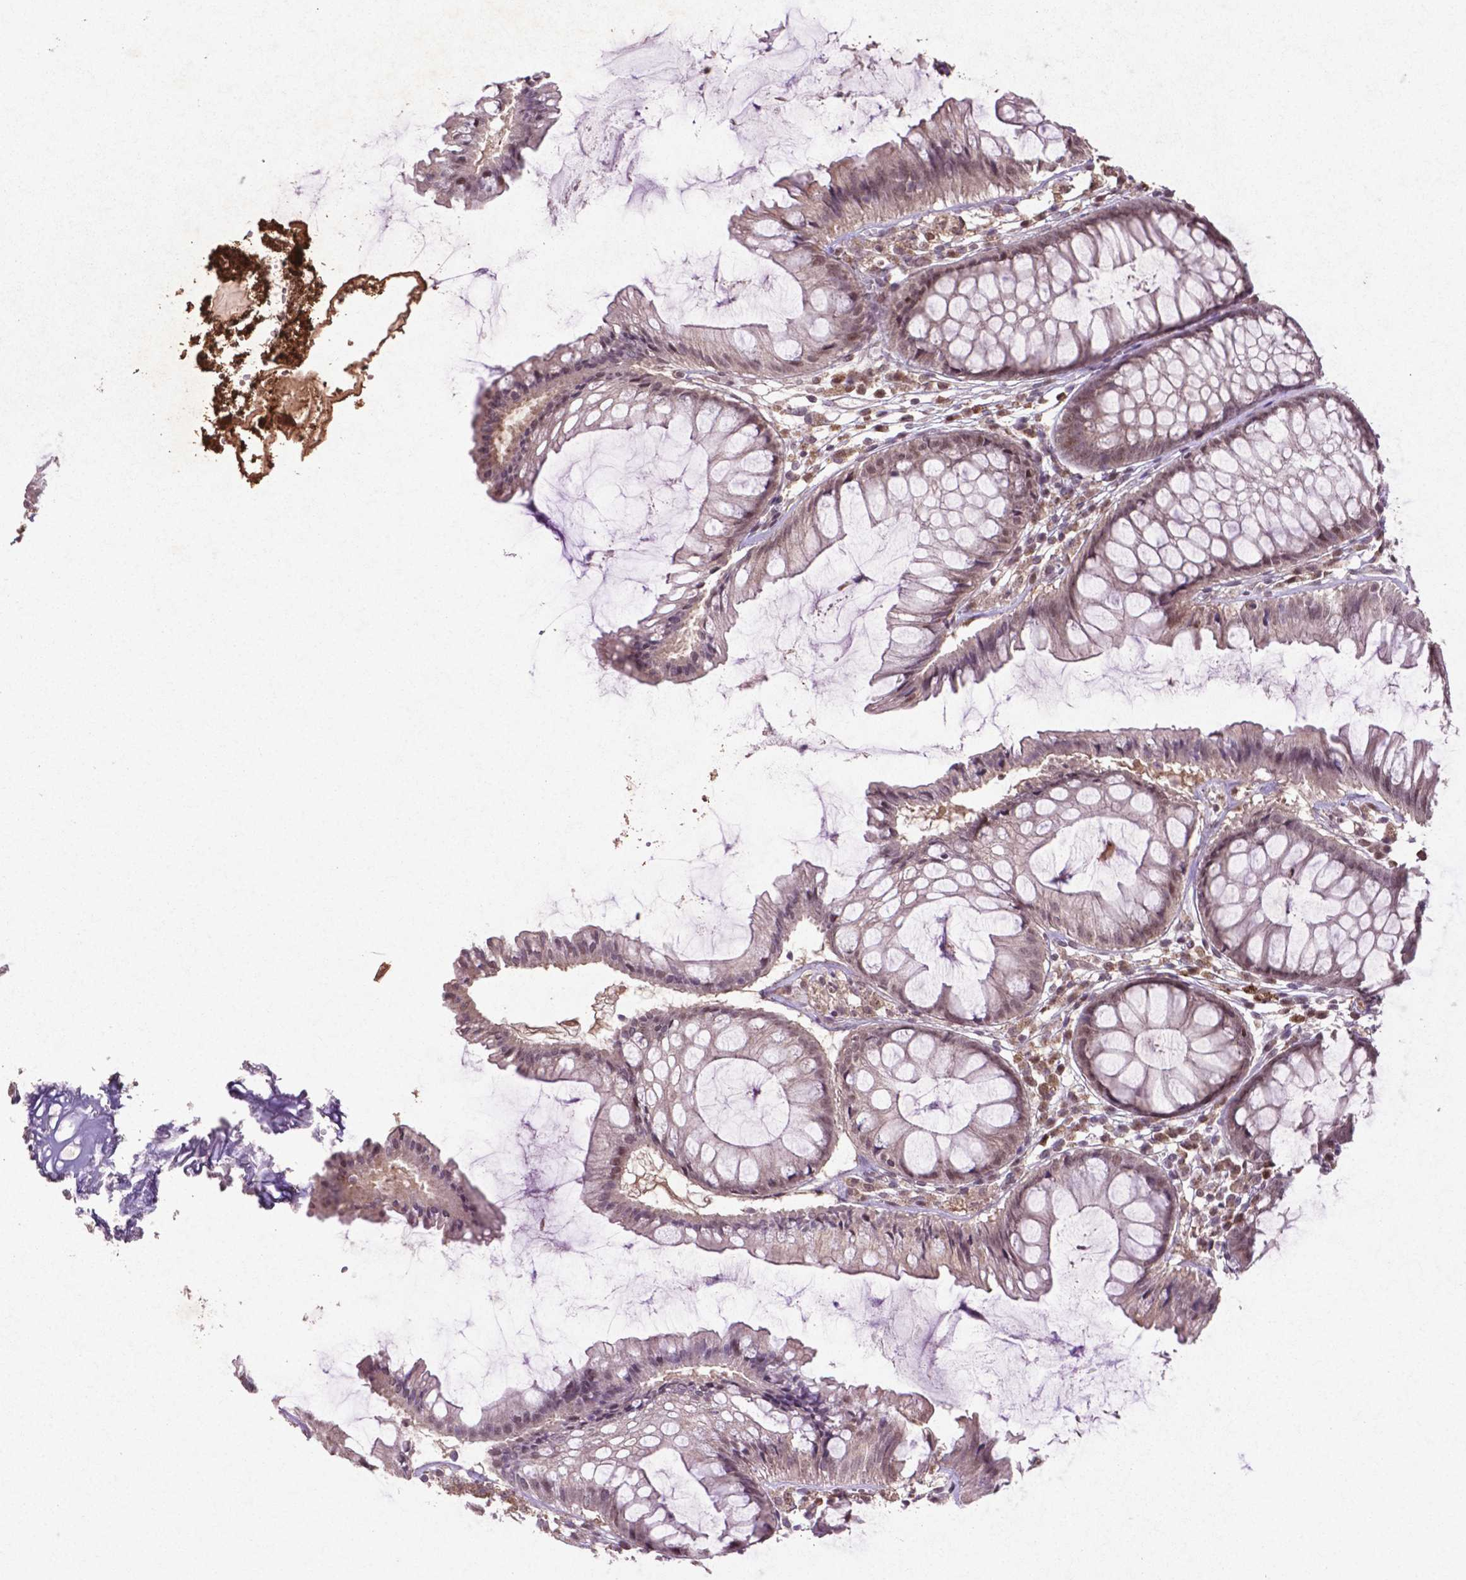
{"staining": {"intensity": "weak", "quantity": "<25%", "location": "cytoplasmic/membranous"}, "tissue": "colon", "cell_type": "Endothelial cells", "image_type": "normal", "snomed": [{"axis": "morphology", "description": "Normal tissue, NOS"}, {"axis": "morphology", "description": "Adenocarcinoma, NOS"}, {"axis": "topography", "description": "Colon"}], "caption": "There is no significant staining in endothelial cells of colon. Nuclei are stained in blue.", "gene": "GLRX", "patient": {"sex": "male", "age": 65}}